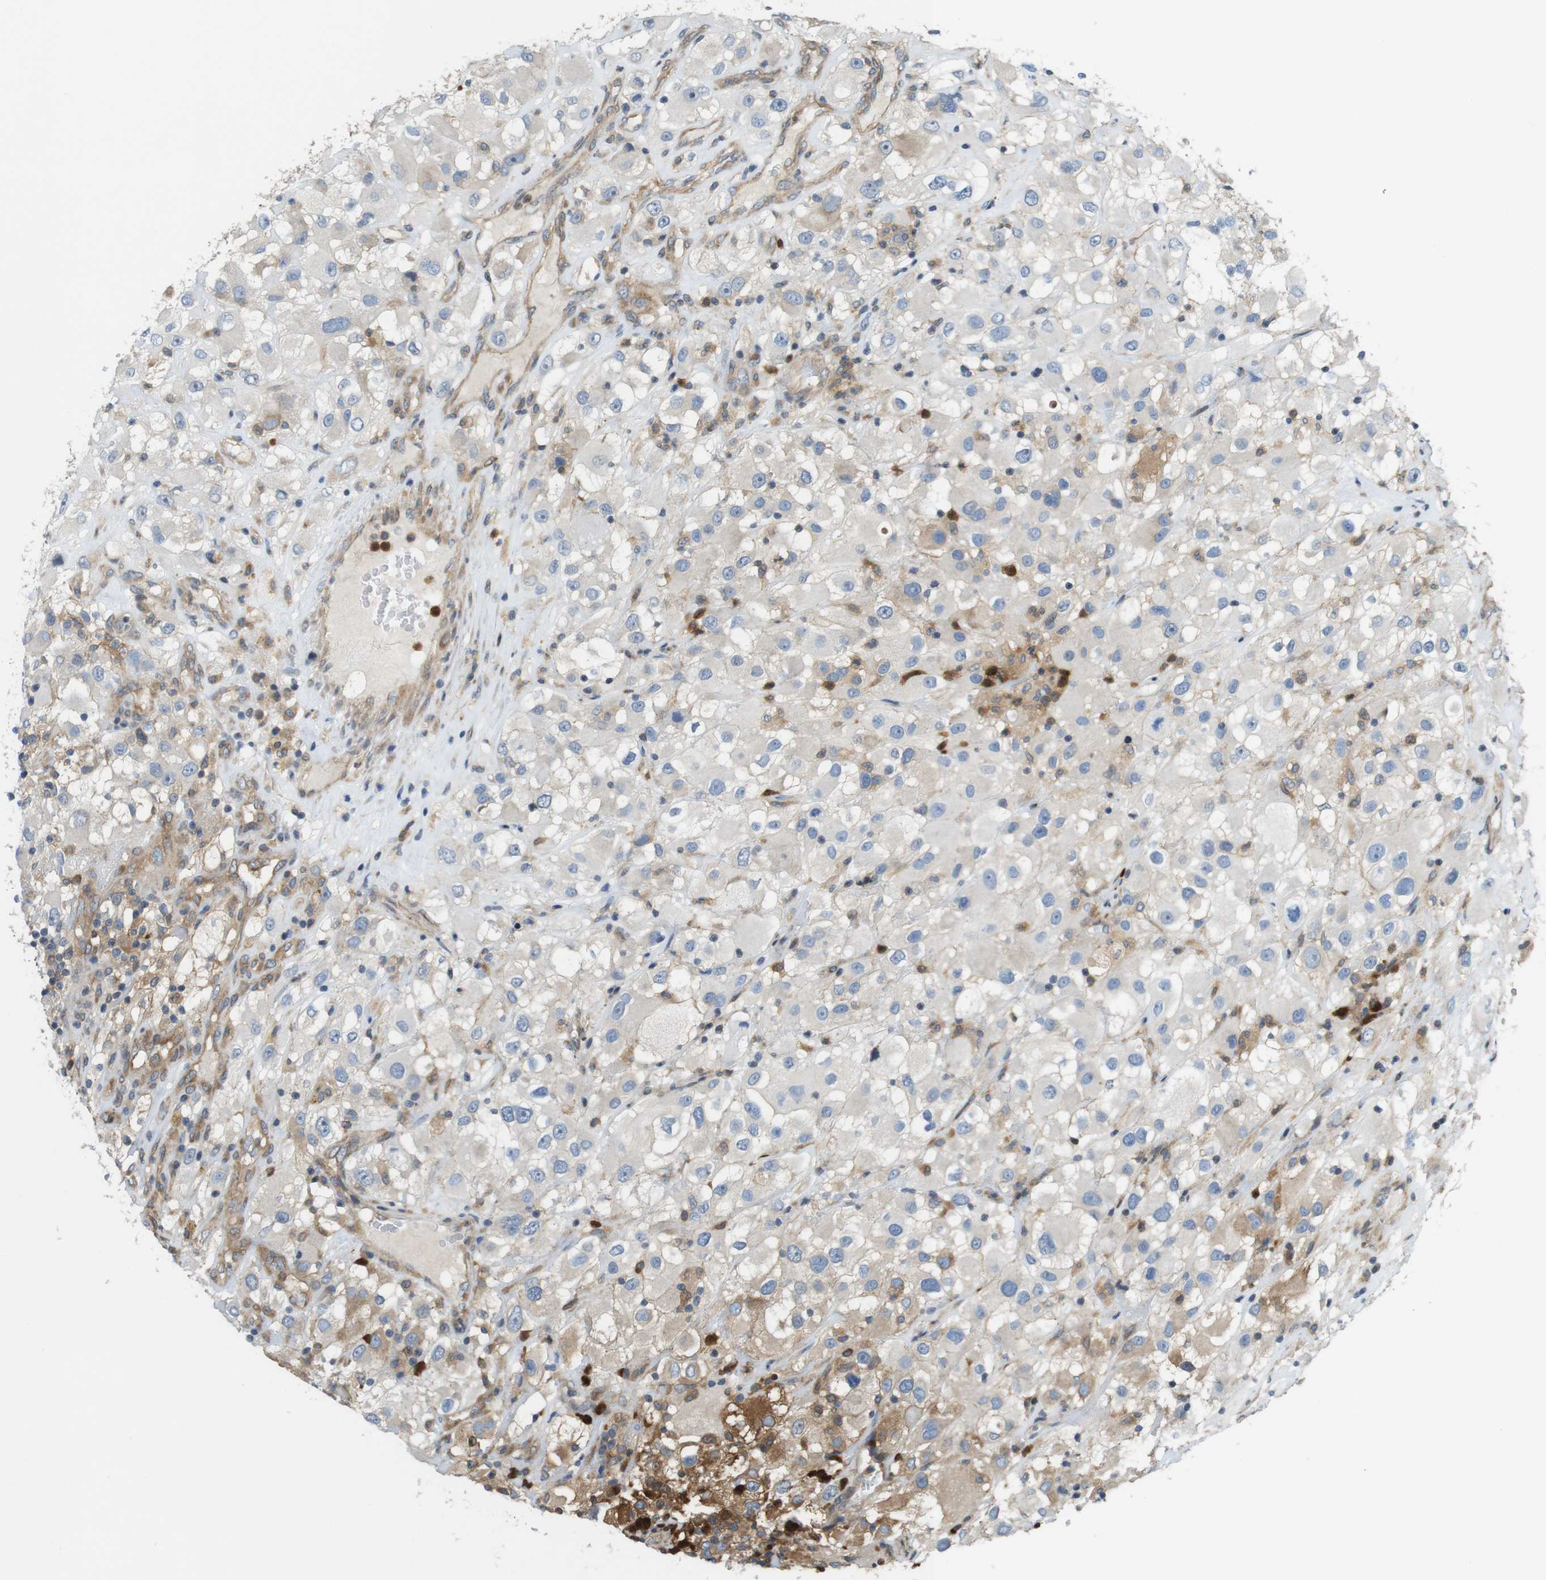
{"staining": {"intensity": "weak", "quantity": "<25%", "location": "cytoplasmic/membranous"}, "tissue": "renal cancer", "cell_type": "Tumor cells", "image_type": "cancer", "snomed": [{"axis": "morphology", "description": "Adenocarcinoma, NOS"}, {"axis": "topography", "description": "Kidney"}], "caption": "Tumor cells are negative for protein expression in human renal adenocarcinoma. (Stains: DAB (3,3'-diaminobenzidine) immunohistochemistry (IHC) with hematoxylin counter stain, Microscopy: brightfield microscopy at high magnification).", "gene": "PCDH10", "patient": {"sex": "female", "age": 52}}